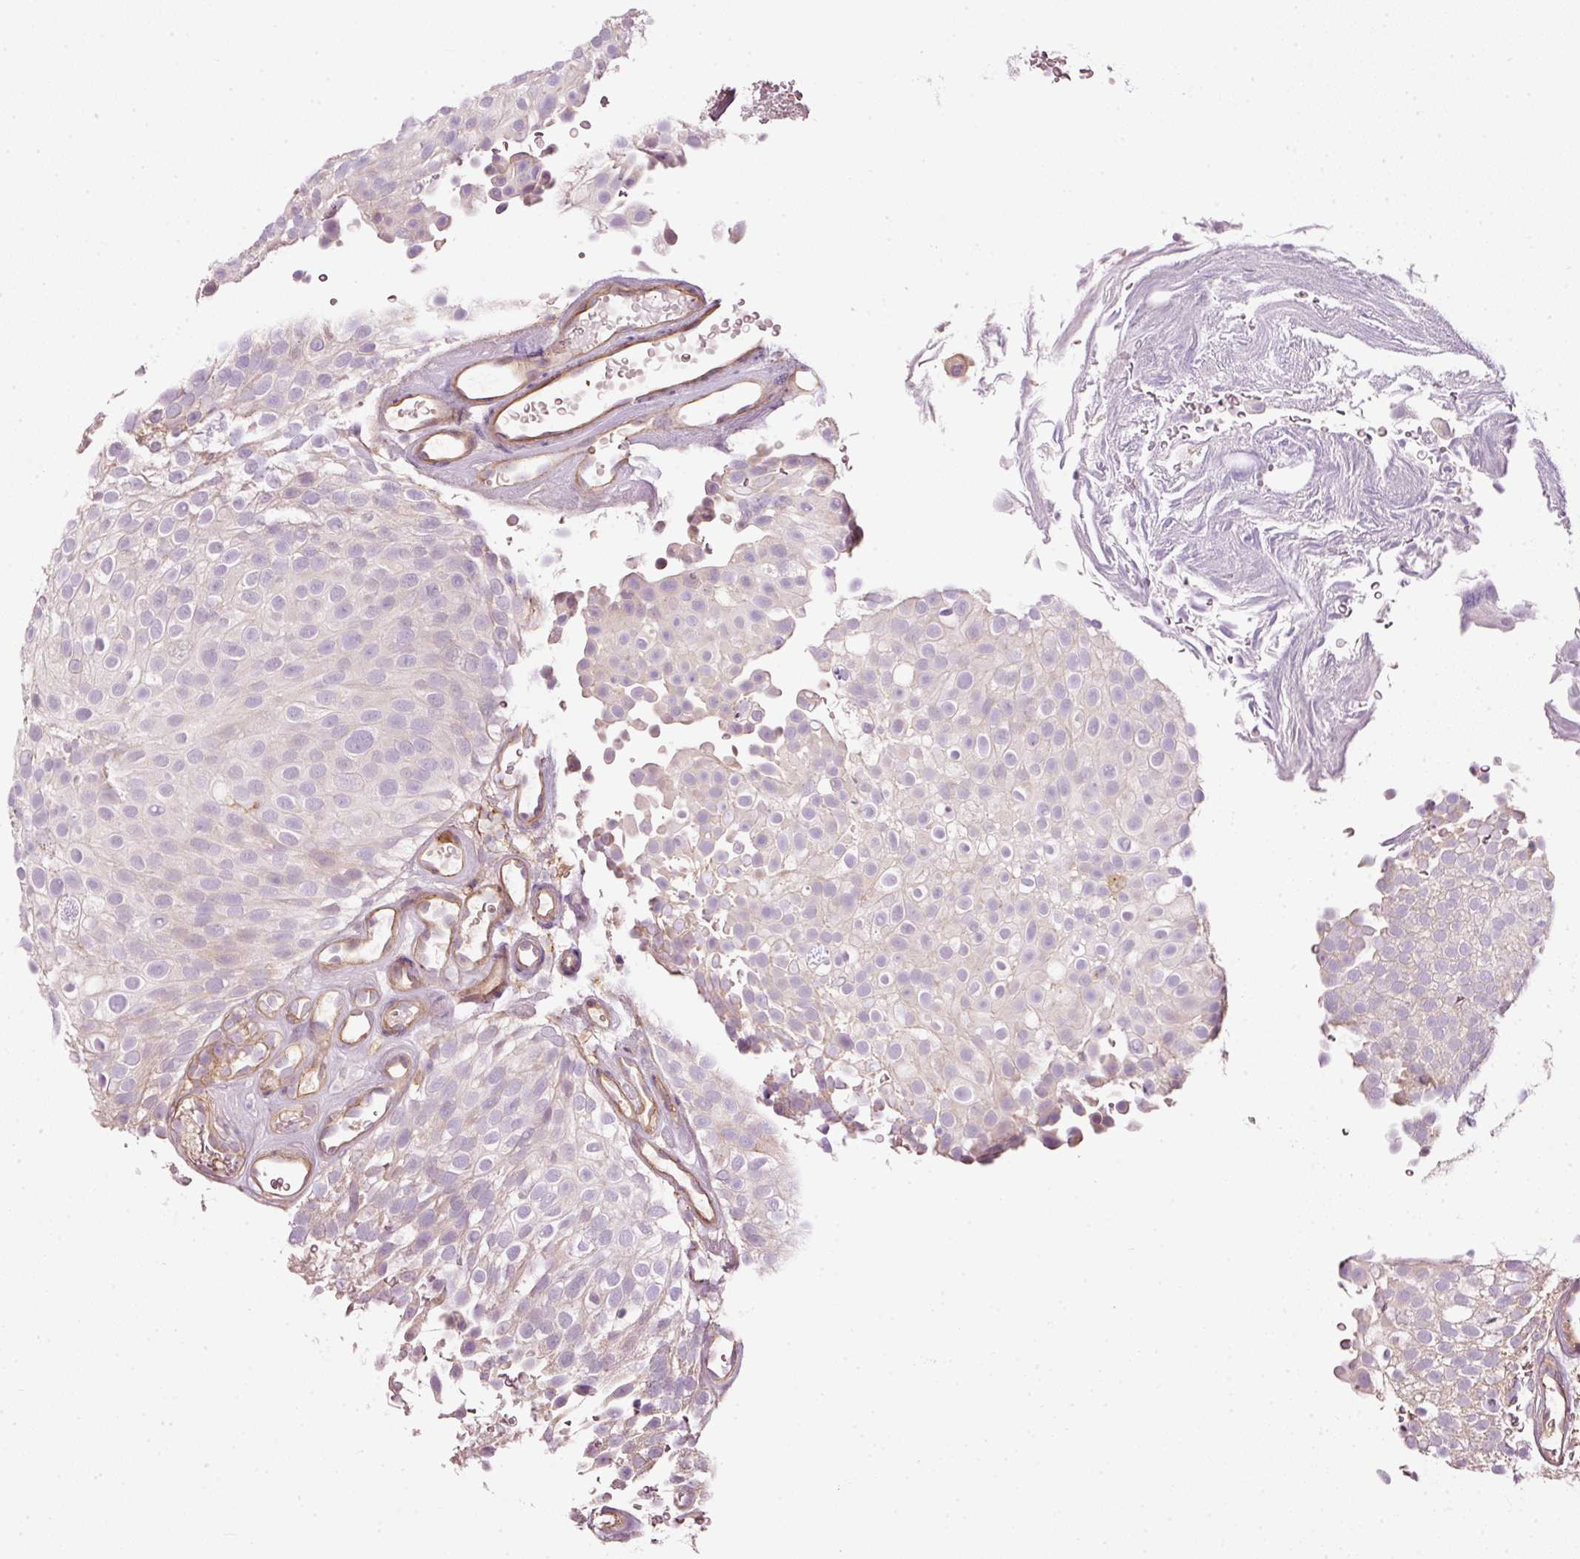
{"staining": {"intensity": "negative", "quantity": "none", "location": "none"}, "tissue": "urothelial cancer", "cell_type": "Tumor cells", "image_type": "cancer", "snomed": [{"axis": "morphology", "description": "Urothelial carcinoma, Low grade"}, {"axis": "topography", "description": "Urinary bladder"}], "caption": "A photomicrograph of human urothelial cancer is negative for staining in tumor cells.", "gene": "SIPA1", "patient": {"sex": "male", "age": 78}}